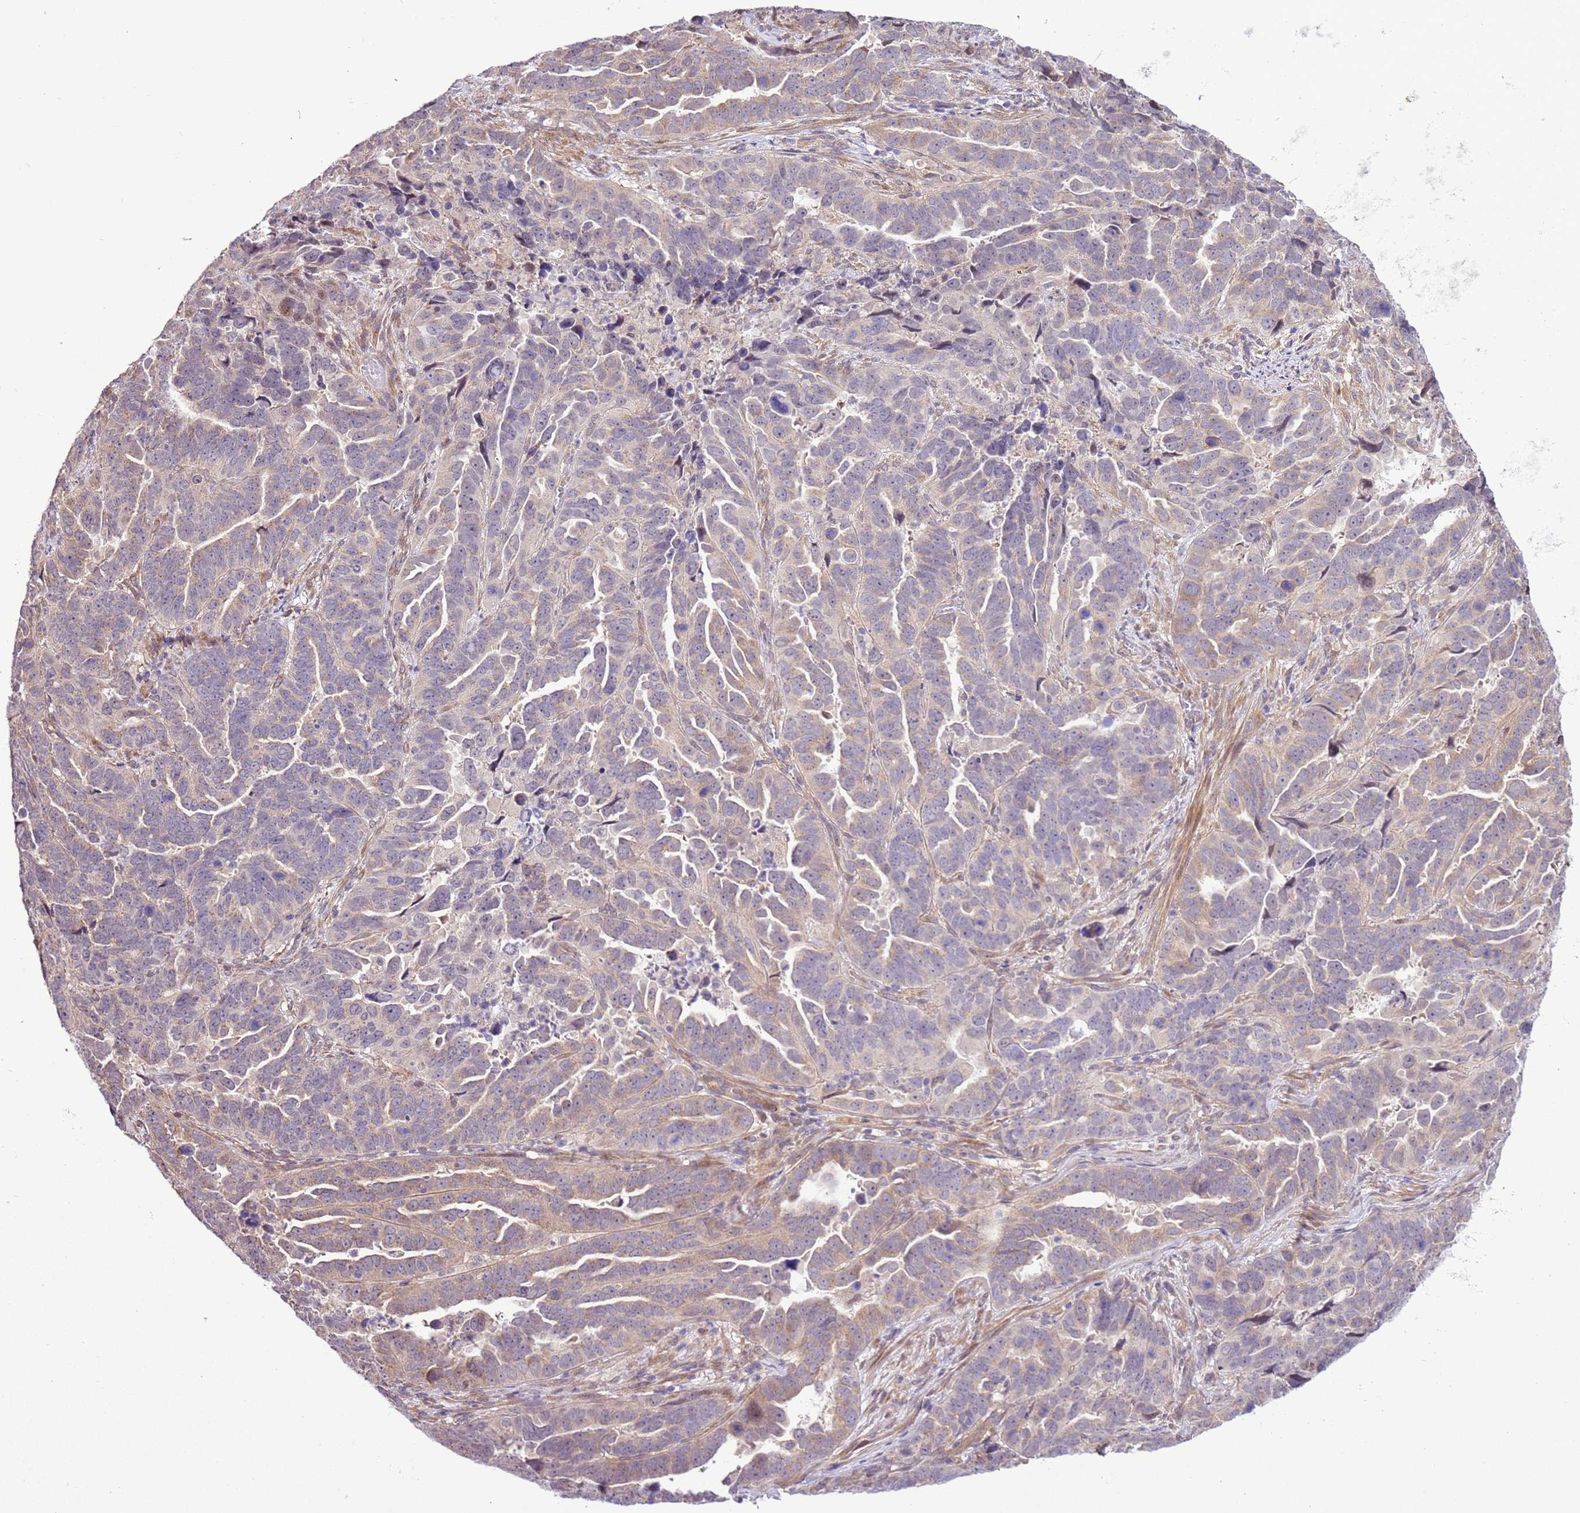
{"staining": {"intensity": "weak", "quantity": "<25%", "location": "cytoplasmic/membranous"}, "tissue": "endometrial cancer", "cell_type": "Tumor cells", "image_type": "cancer", "snomed": [{"axis": "morphology", "description": "Adenocarcinoma, NOS"}, {"axis": "topography", "description": "Endometrium"}], "caption": "High power microscopy micrograph of an immunohistochemistry photomicrograph of endometrial cancer (adenocarcinoma), revealing no significant positivity in tumor cells.", "gene": "SCARA3", "patient": {"sex": "female", "age": 65}}